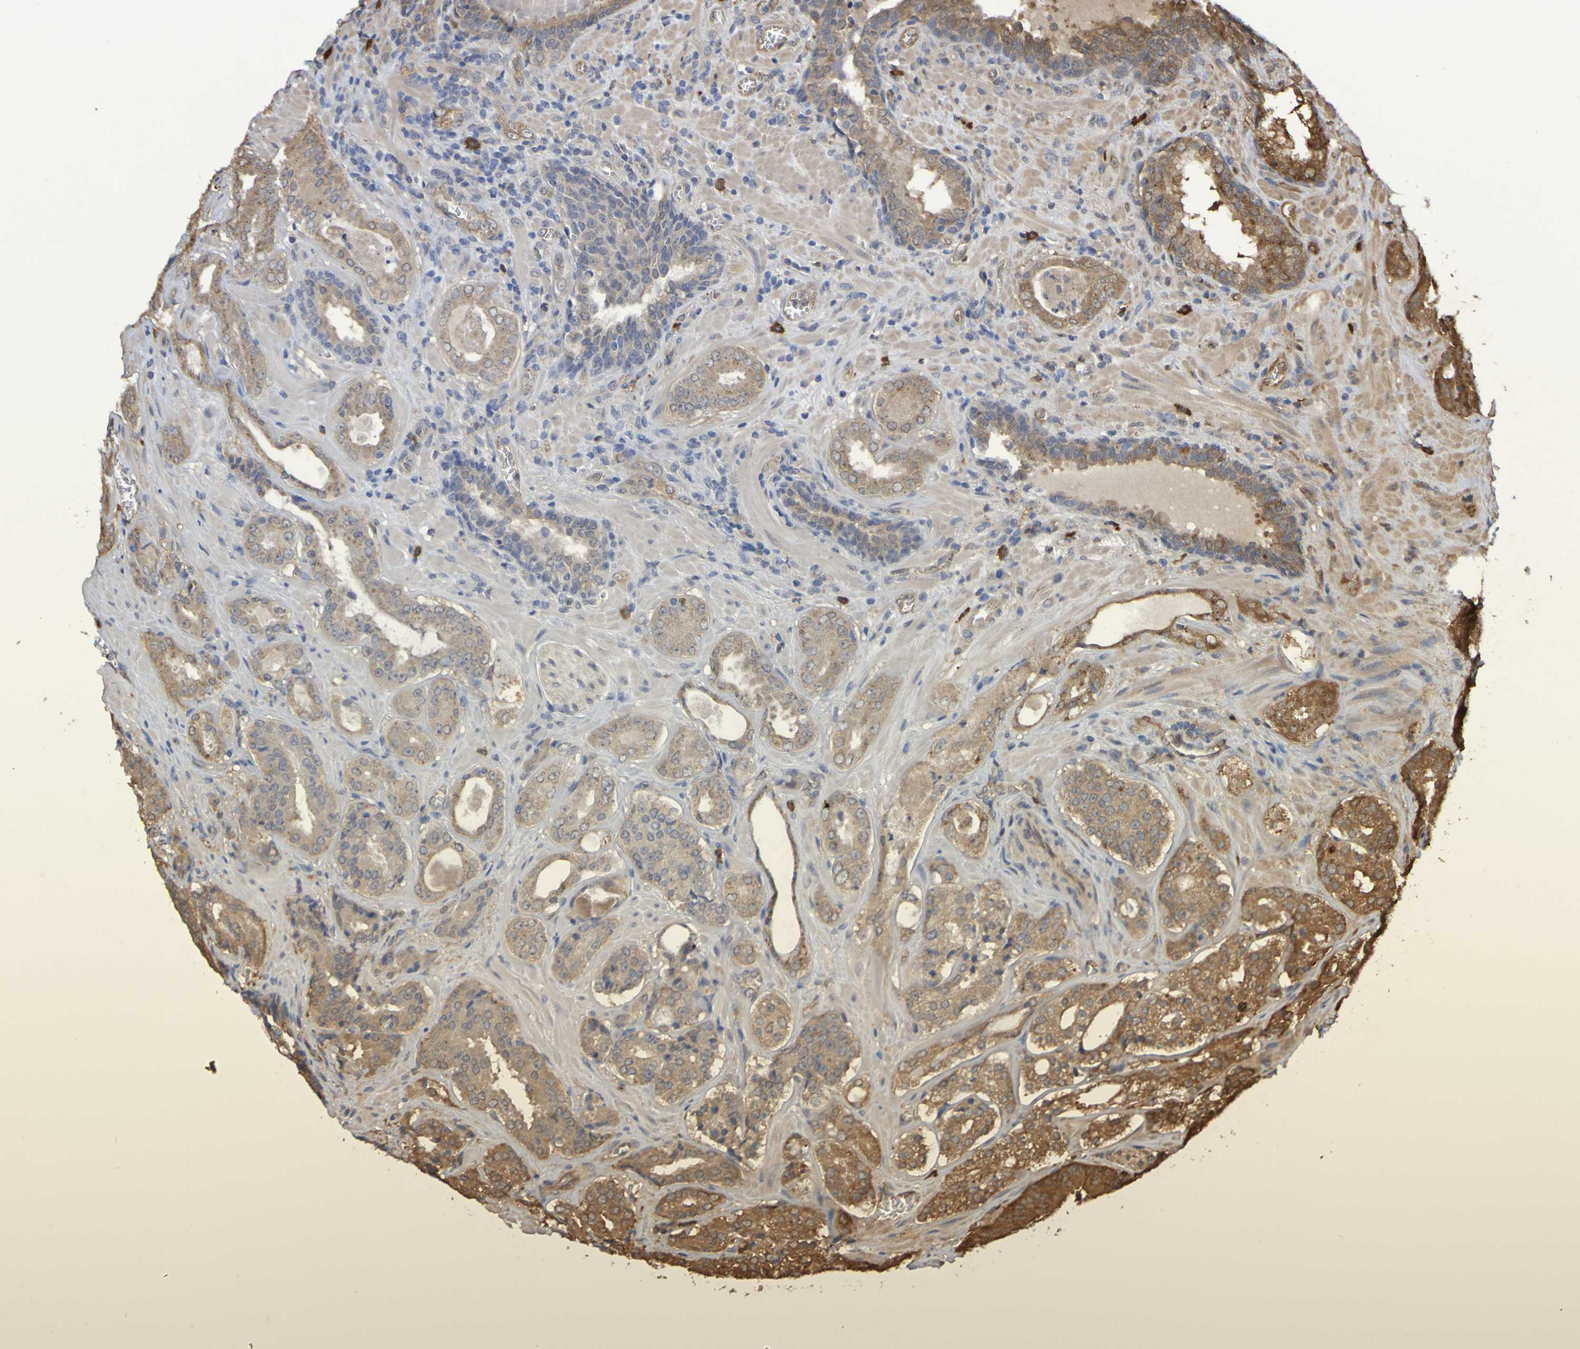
{"staining": {"intensity": "weak", "quantity": ">75%", "location": "cytoplasmic/membranous"}, "tissue": "prostate cancer", "cell_type": "Tumor cells", "image_type": "cancer", "snomed": [{"axis": "morphology", "description": "Adenocarcinoma, High grade"}, {"axis": "topography", "description": "Prostate"}], "caption": "This is a photomicrograph of immunohistochemistry staining of prostate cancer, which shows weak staining in the cytoplasmic/membranous of tumor cells.", "gene": "SERPINB6", "patient": {"sex": "male", "age": 60}}